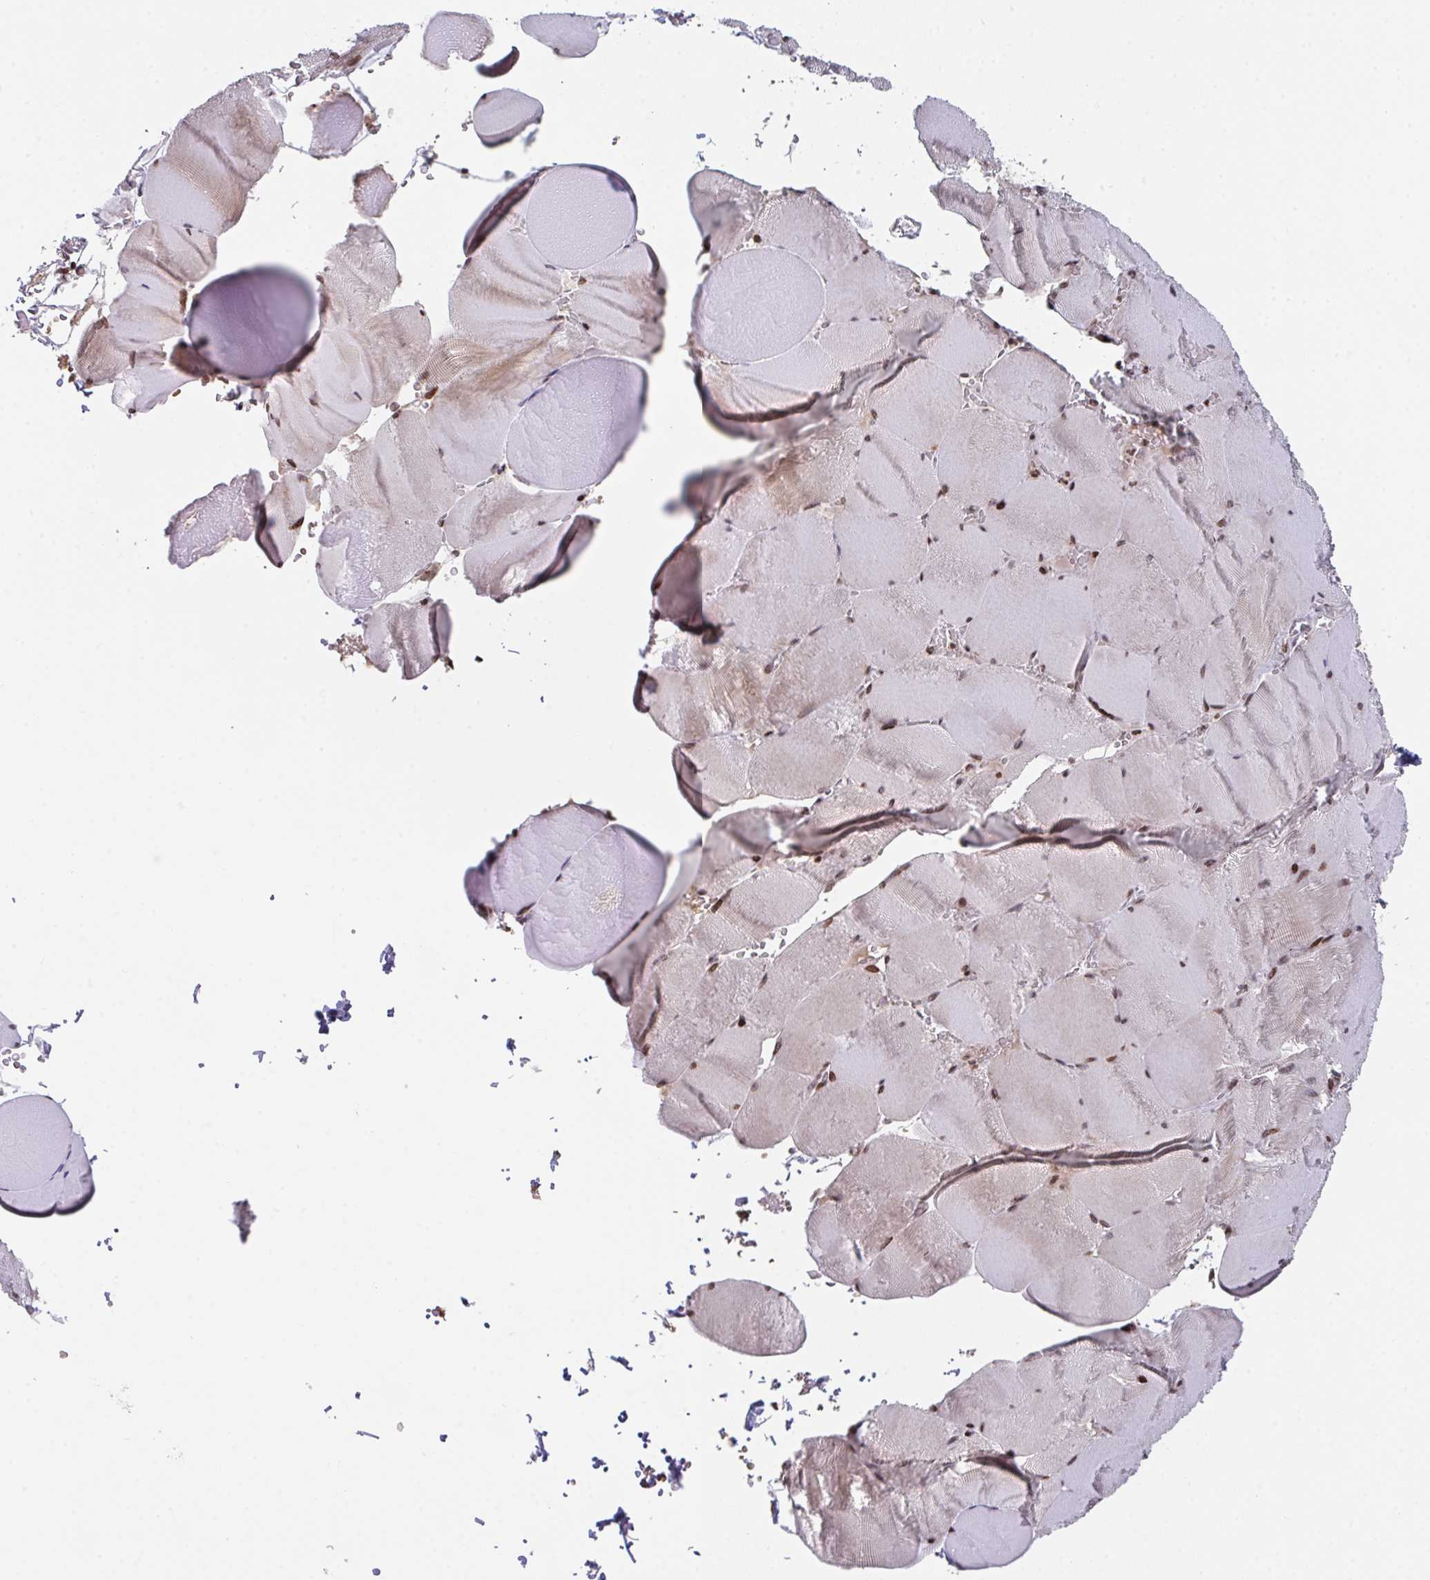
{"staining": {"intensity": "moderate", "quantity": ">75%", "location": "cytoplasmic/membranous,nuclear"}, "tissue": "skeletal muscle", "cell_type": "Myocytes", "image_type": "normal", "snomed": [{"axis": "morphology", "description": "Normal tissue, NOS"}, {"axis": "topography", "description": "Skeletal muscle"}, {"axis": "topography", "description": "Head-Neck"}], "caption": "This micrograph demonstrates immunohistochemistry (IHC) staining of benign skeletal muscle, with medium moderate cytoplasmic/membranous,nuclear expression in approximately >75% of myocytes.", "gene": "PCDHB8", "patient": {"sex": "male", "age": 66}}